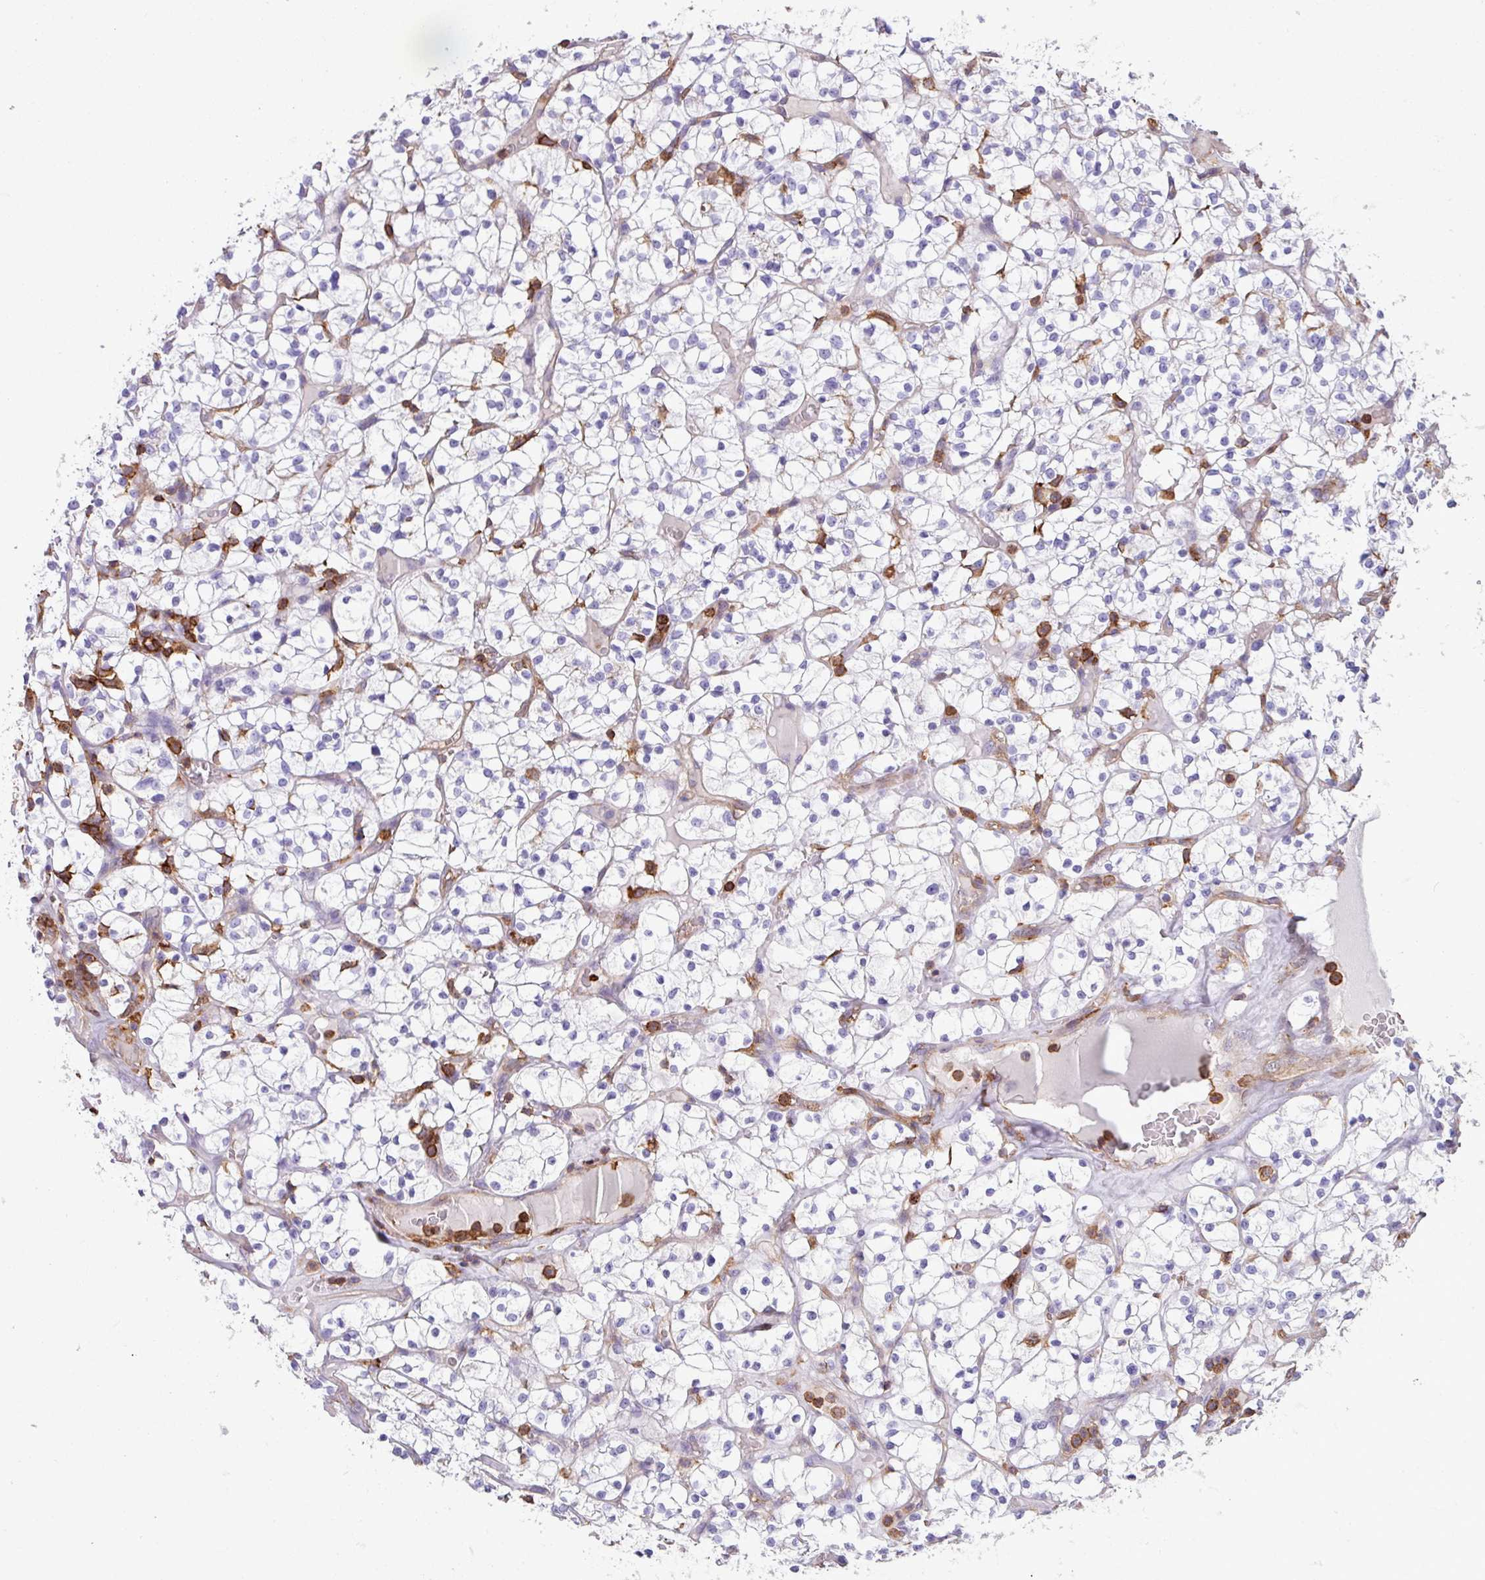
{"staining": {"intensity": "negative", "quantity": "none", "location": "none"}, "tissue": "renal cancer", "cell_type": "Tumor cells", "image_type": "cancer", "snomed": [{"axis": "morphology", "description": "Adenocarcinoma, NOS"}, {"axis": "topography", "description": "Kidney"}], "caption": "Tumor cells are negative for brown protein staining in renal cancer (adenocarcinoma).", "gene": "PPP1R18", "patient": {"sex": "female", "age": 64}}